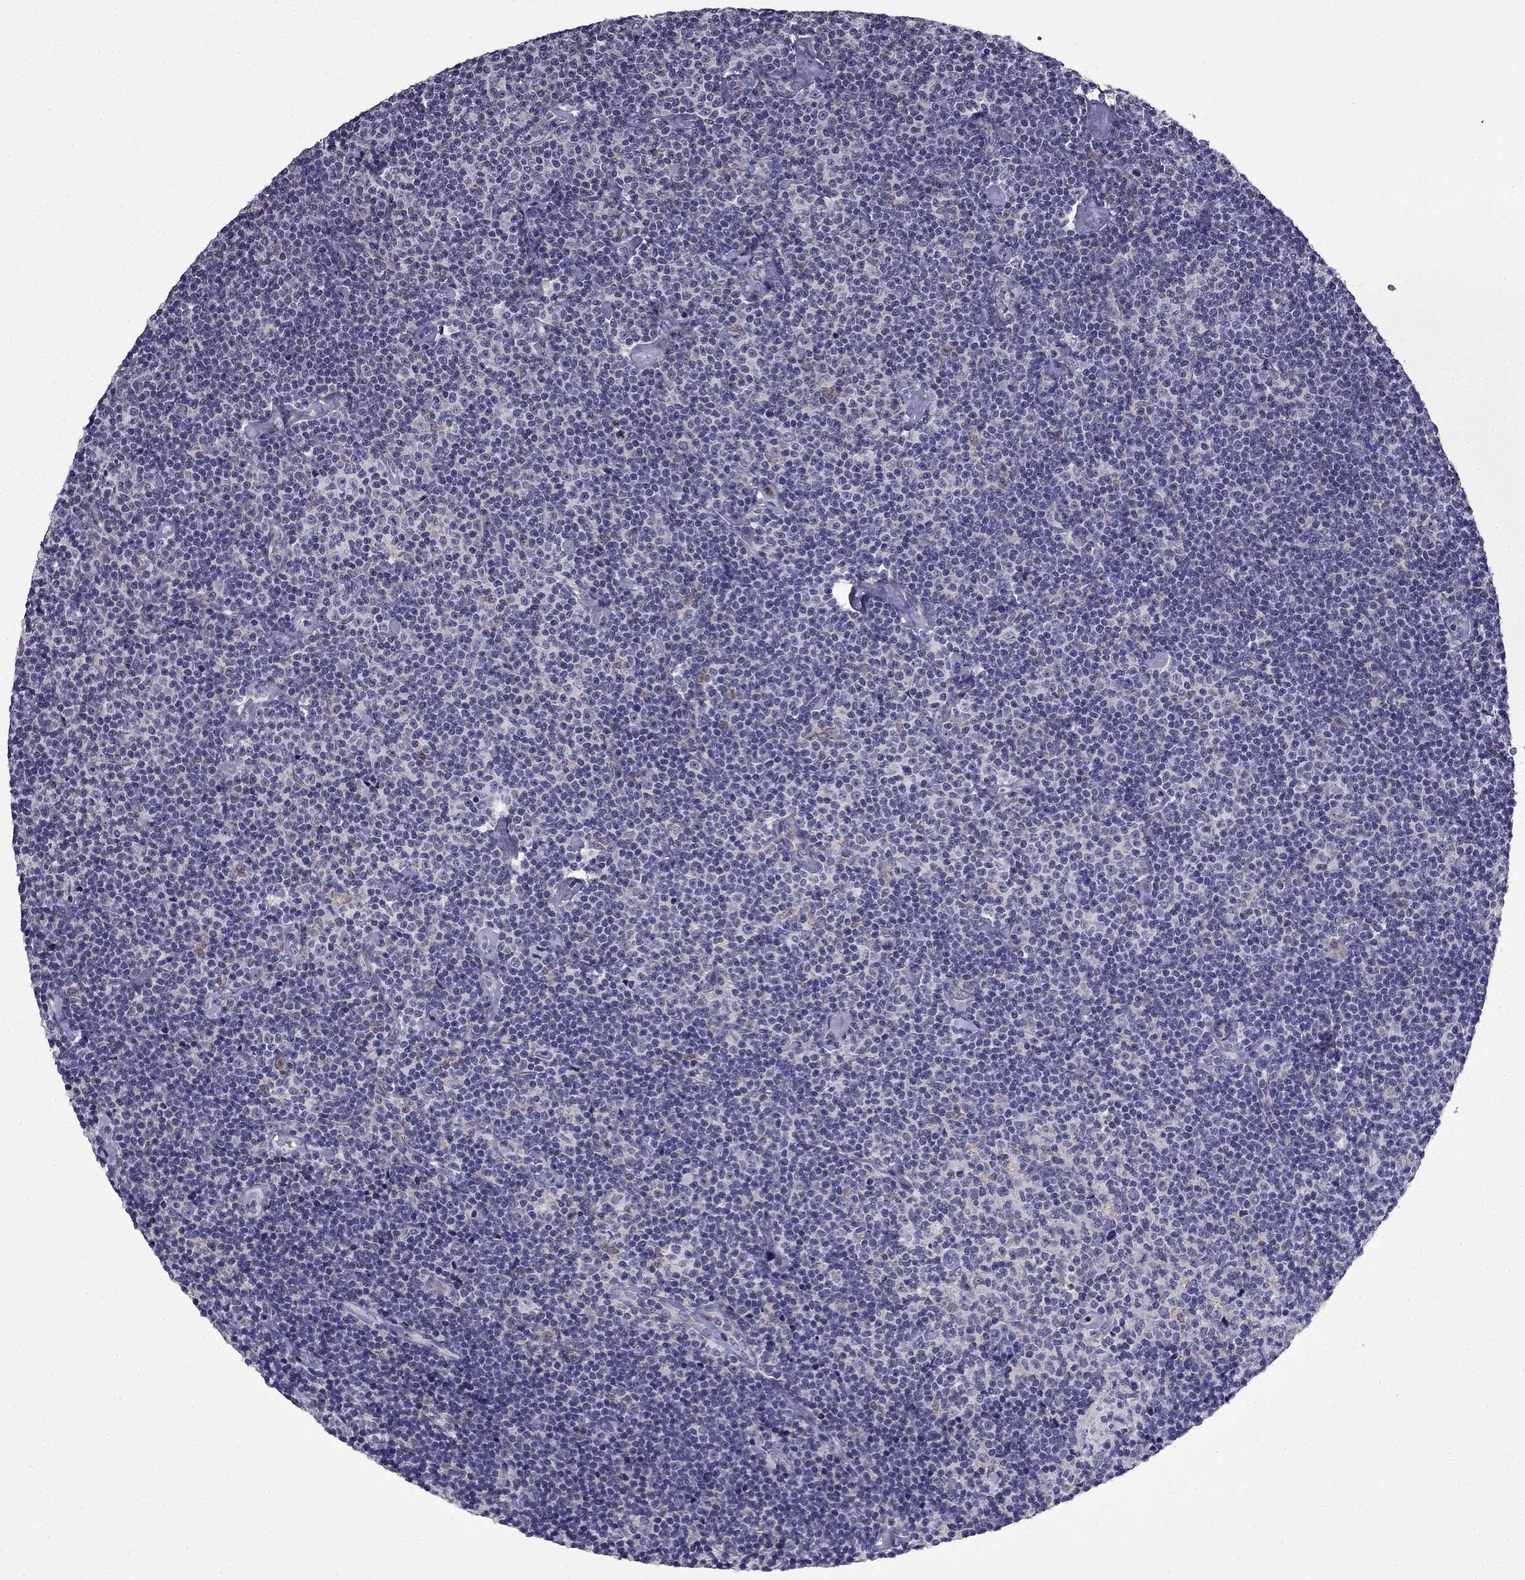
{"staining": {"intensity": "negative", "quantity": "none", "location": "none"}, "tissue": "lymphoma", "cell_type": "Tumor cells", "image_type": "cancer", "snomed": [{"axis": "morphology", "description": "Malignant lymphoma, non-Hodgkin's type, Low grade"}, {"axis": "topography", "description": "Lymph node"}], "caption": "DAB (3,3'-diaminobenzidine) immunohistochemical staining of human lymphoma displays no significant staining in tumor cells.", "gene": "SLC6A2", "patient": {"sex": "male", "age": 81}}